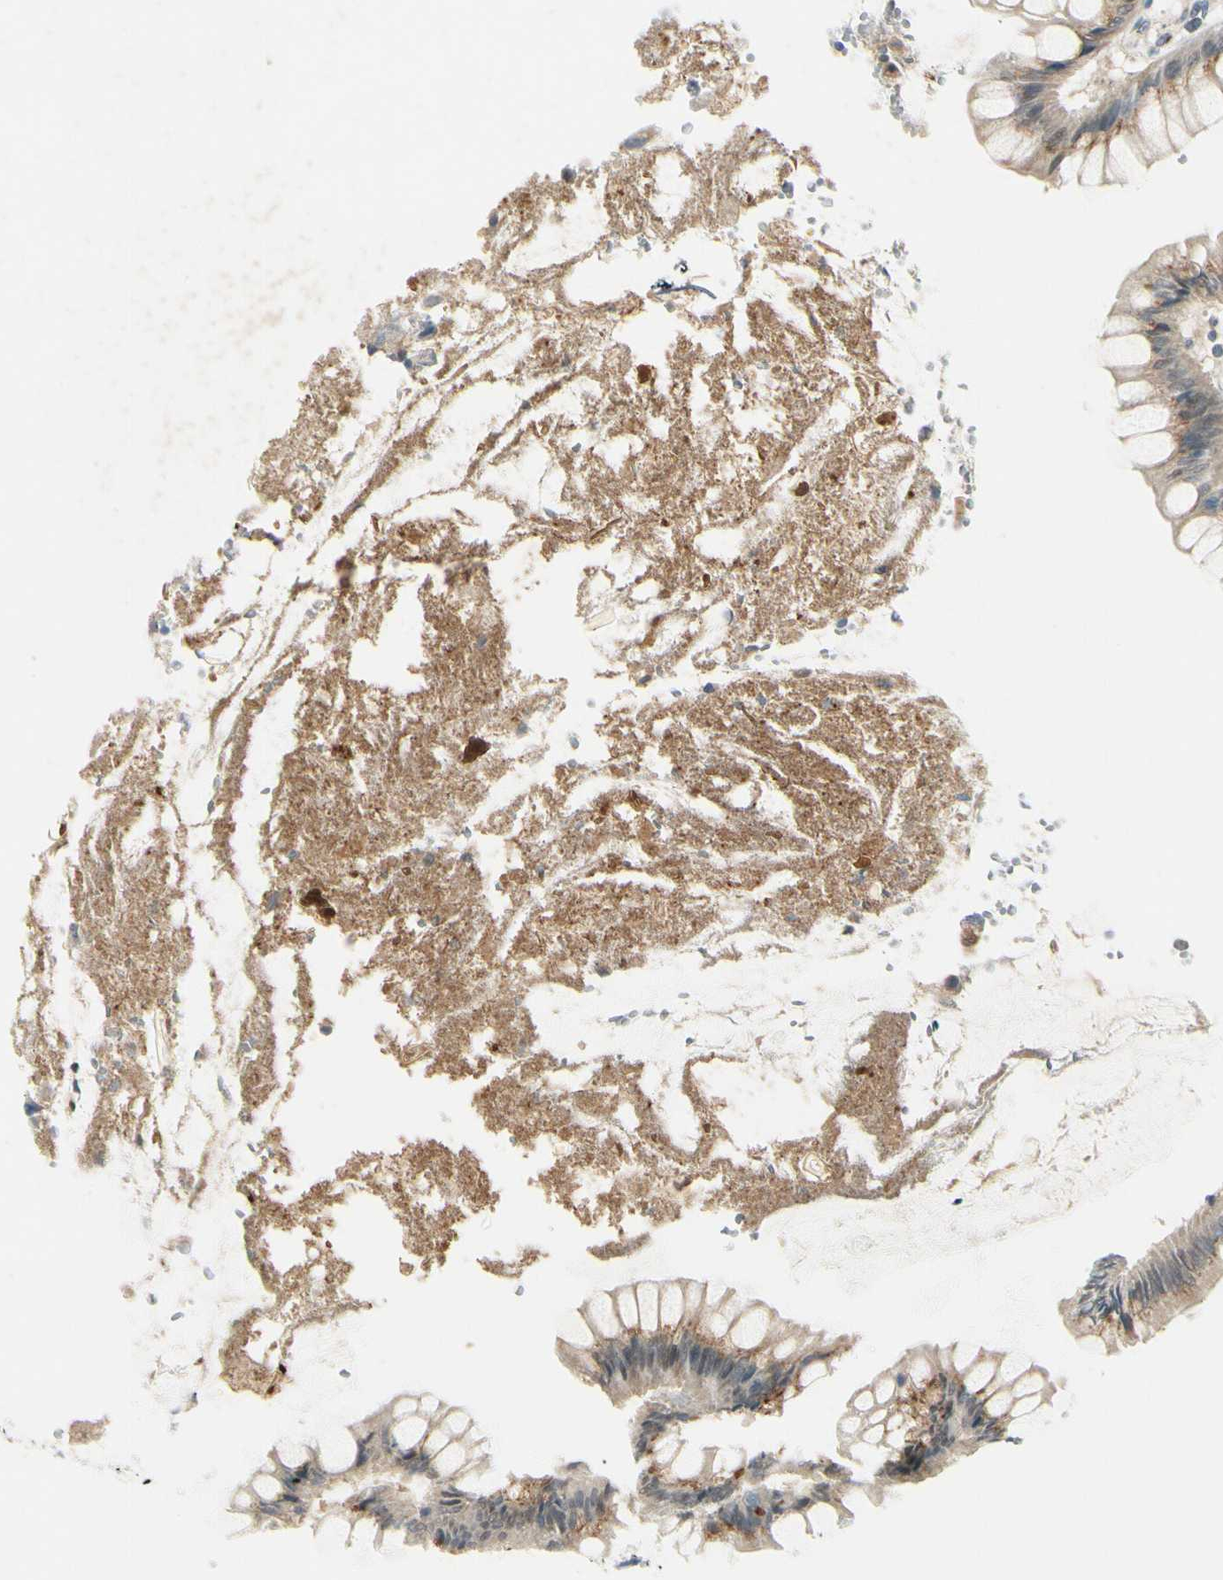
{"staining": {"intensity": "weak", "quantity": ">75%", "location": "cytoplasmic/membranous"}, "tissue": "colon", "cell_type": "Endothelial cells", "image_type": "normal", "snomed": [{"axis": "morphology", "description": "Normal tissue, NOS"}, {"axis": "topography", "description": "Colon"}], "caption": "Weak cytoplasmic/membranous positivity is appreciated in approximately >75% of endothelial cells in benign colon.", "gene": "MANSC1", "patient": {"sex": "female", "age": 46}}